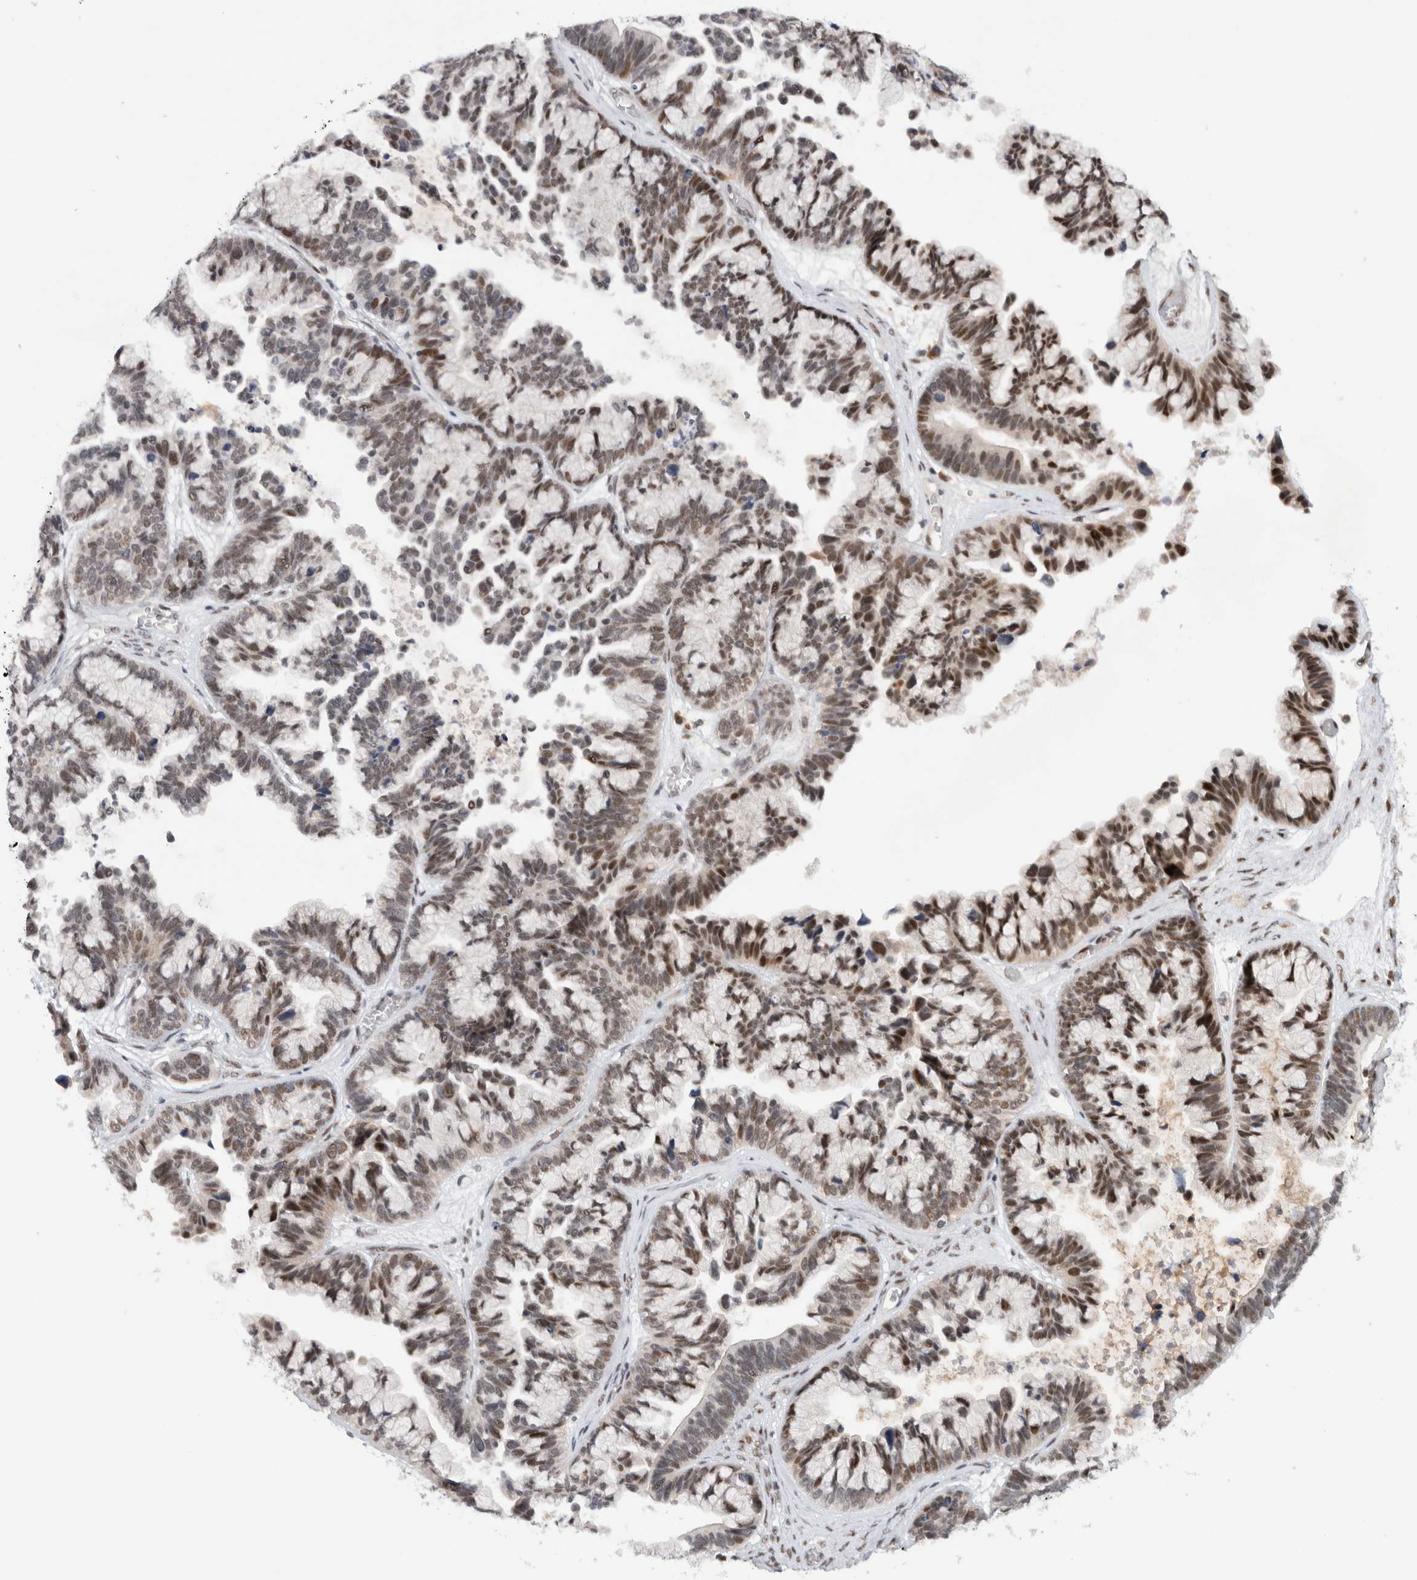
{"staining": {"intensity": "moderate", "quantity": ">75%", "location": "nuclear"}, "tissue": "ovarian cancer", "cell_type": "Tumor cells", "image_type": "cancer", "snomed": [{"axis": "morphology", "description": "Cystadenocarcinoma, serous, NOS"}, {"axis": "topography", "description": "Ovary"}], "caption": "Immunohistochemical staining of human ovarian serous cystadenocarcinoma displays medium levels of moderate nuclear protein positivity in approximately >75% of tumor cells. The protein is shown in brown color, while the nuclei are stained blue.", "gene": "HESX1", "patient": {"sex": "female", "age": 56}}